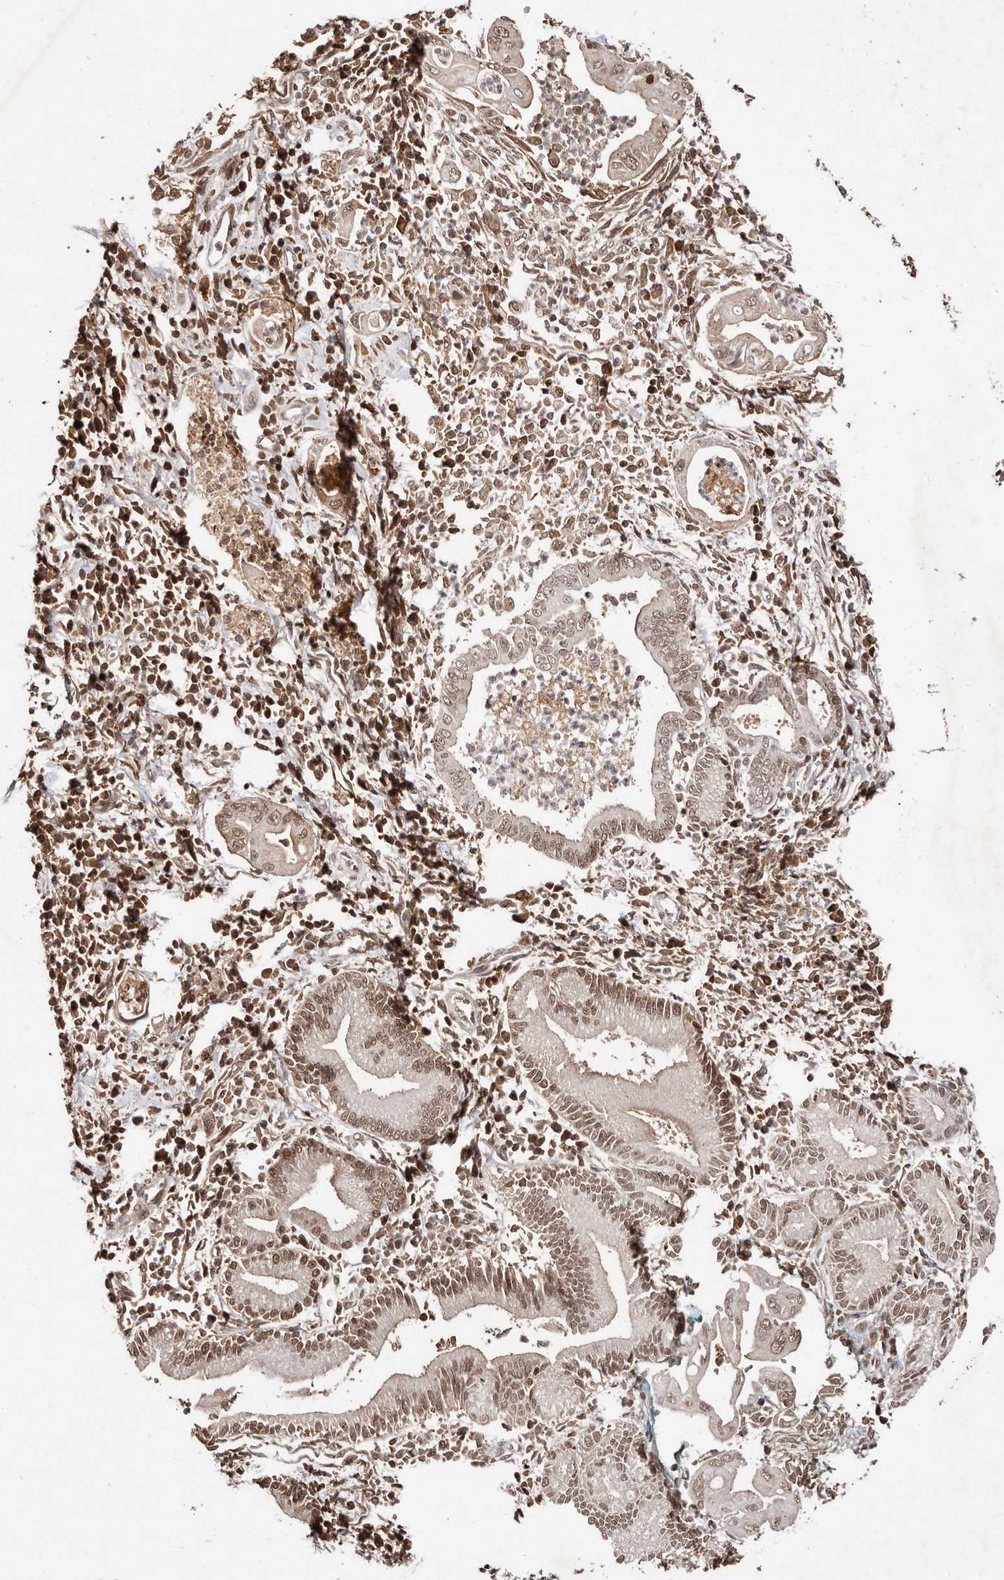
{"staining": {"intensity": "moderate", "quantity": ">75%", "location": "nuclear"}, "tissue": "pancreatic cancer", "cell_type": "Tumor cells", "image_type": "cancer", "snomed": [{"axis": "morphology", "description": "Adenocarcinoma, NOS"}, {"axis": "topography", "description": "Pancreas"}], "caption": "Protein staining of pancreatic cancer tissue demonstrates moderate nuclear staining in about >75% of tumor cells. Nuclei are stained in blue.", "gene": "BICRAL", "patient": {"sex": "male", "age": 78}}